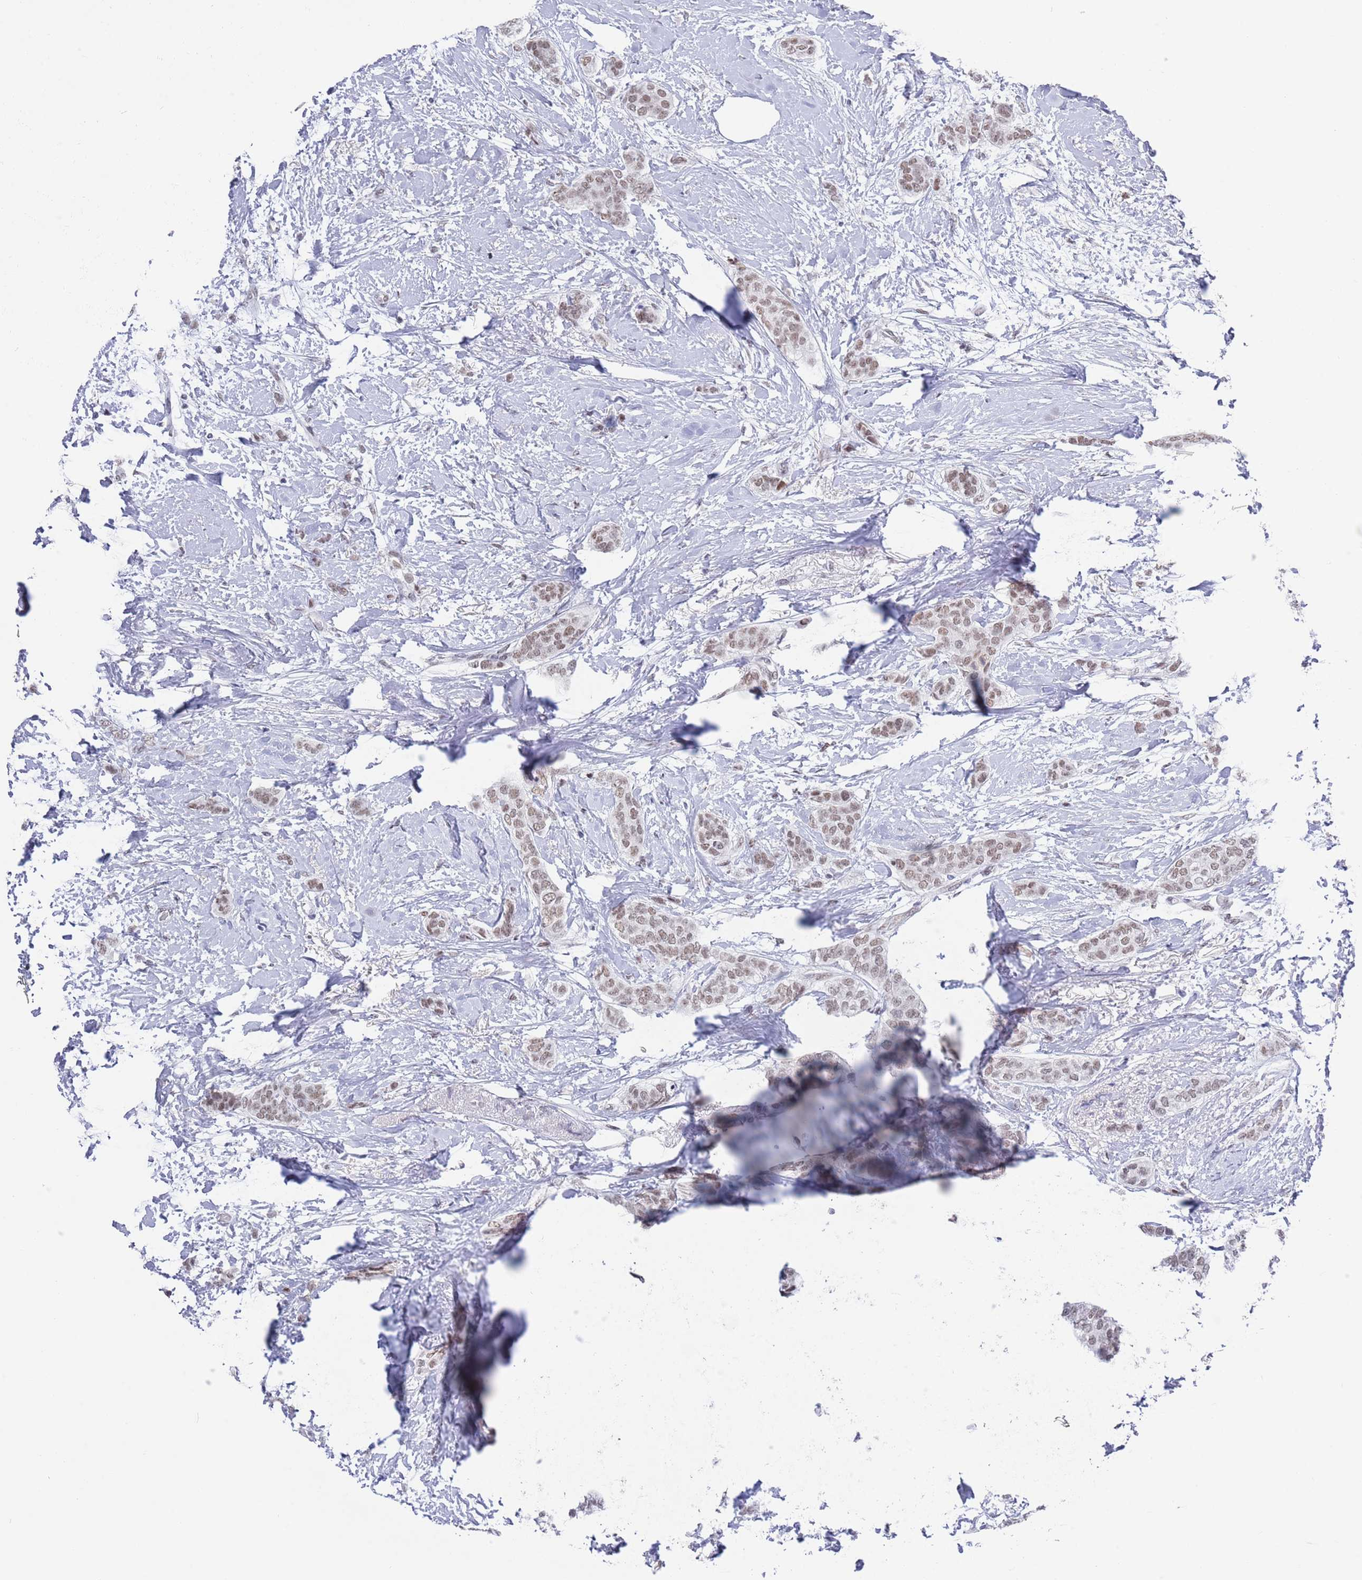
{"staining": {"intensity": "moderate", "quantity": ">75%", "location": "nuclear"}, "tissue": "breast cancer", "cell_type": "Tumor cells", "image_type": "cancer", "snomed": [{"axis": "morphology", "description": "Duct carcinoma"}, {"axis": "topography", "description": "Breast"}], "caption": "IHC (DAB) staining of human breast intraductal carcinoma demonstrates moderate nuclear protein expression in approximately >75% of tumor cells.", "gene": "ZNF382", "patient": {"sex": "female", "age": 72}}